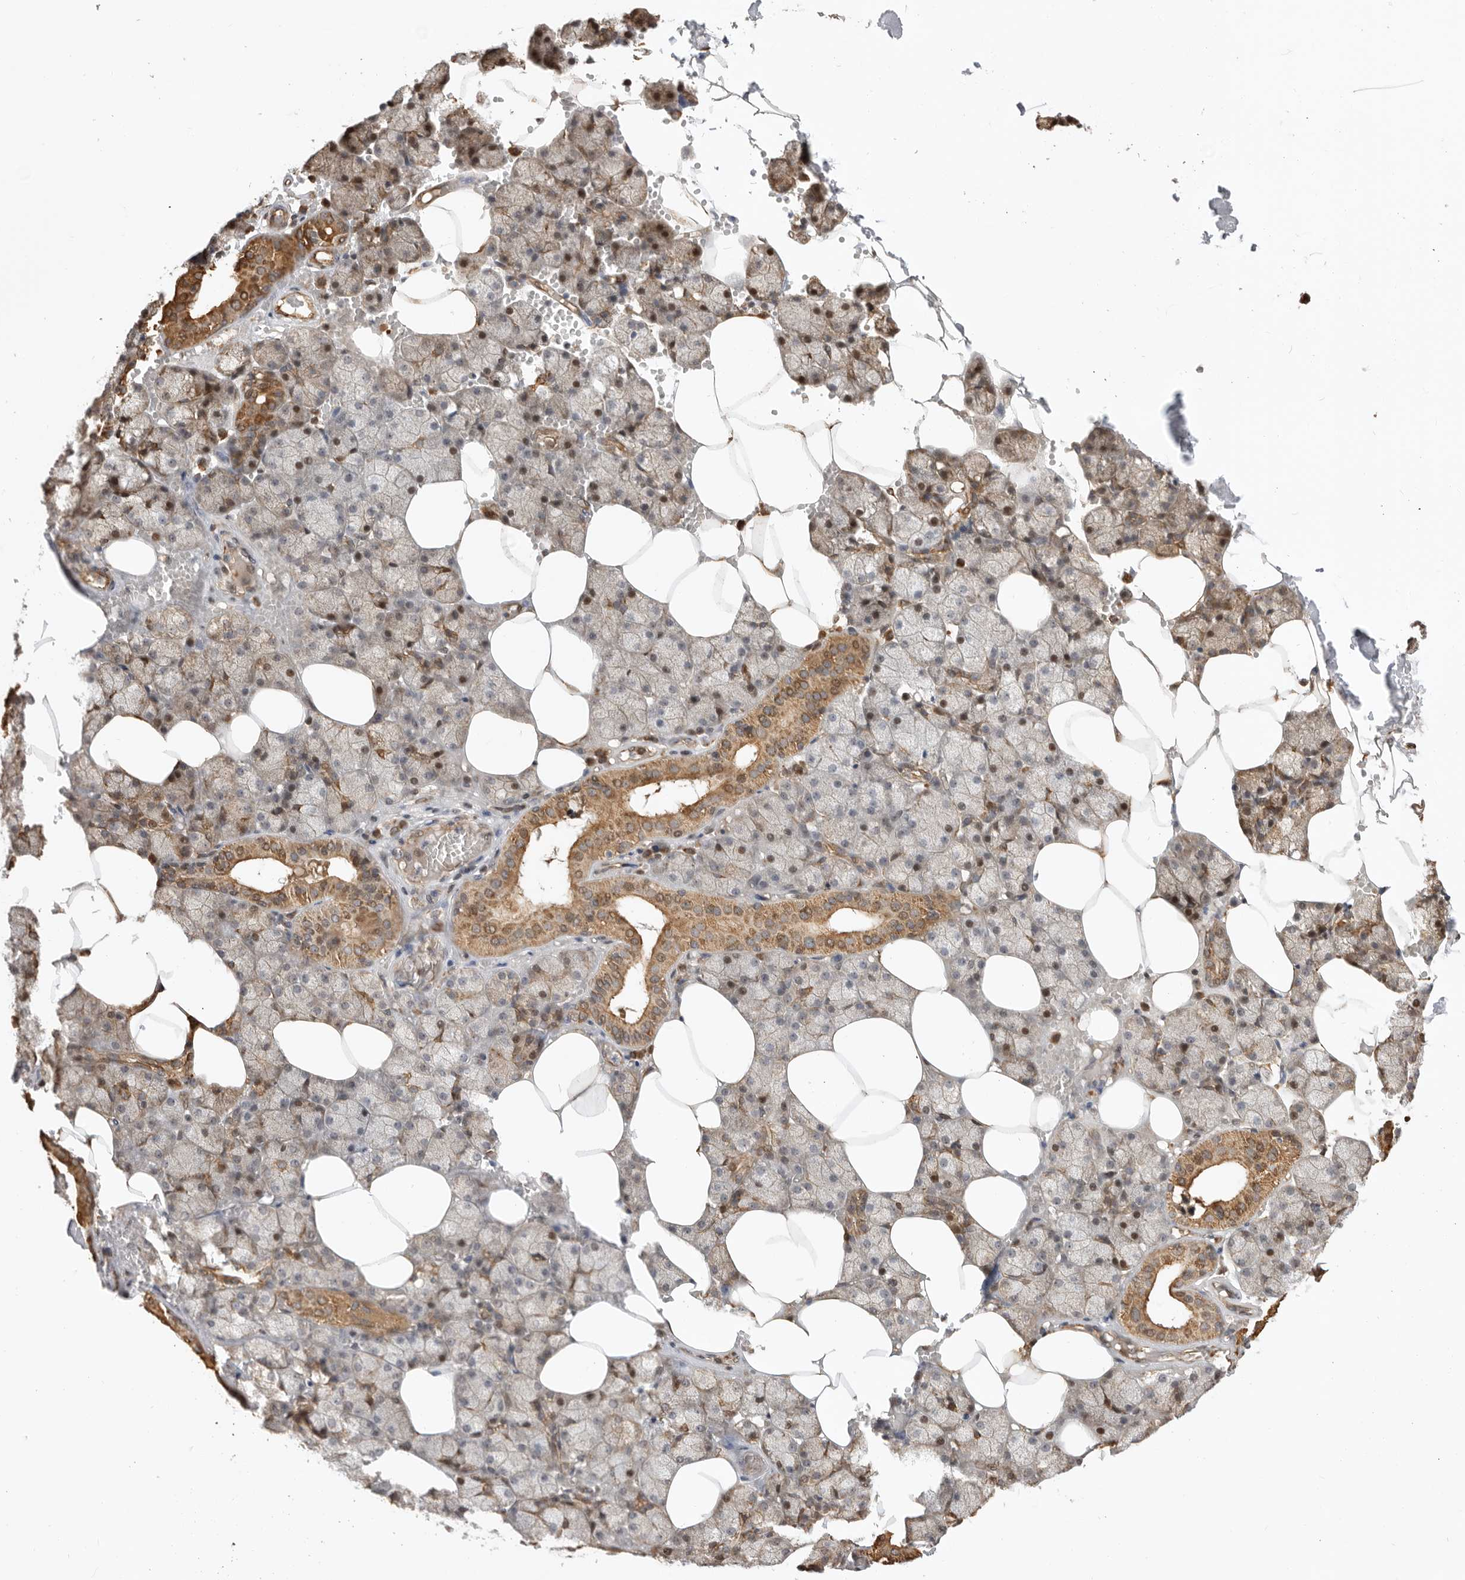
{"staining": {"intensity": "moderate", "quantity": ">75%", "location": "cytoplasmic/membranous,nuclear"}, "tissue": "salivary gland", "cell_type": "Glandular cells", "image_type": "normal", "snomed": [{"axis": "morphology", "description": "Normal tissue, NOS"}, {"axis": "topography", "description": "Salivary gland"}], "caption": "High-power microscopy captured an IHC histopathology image of unremarkable salivary gland, revealing moderate cytoplasmic/membranous,nuclear staining in about >75% of glandular cells.", "gene": "DPH7", "patient": {"sex": "male", "age": 62}}